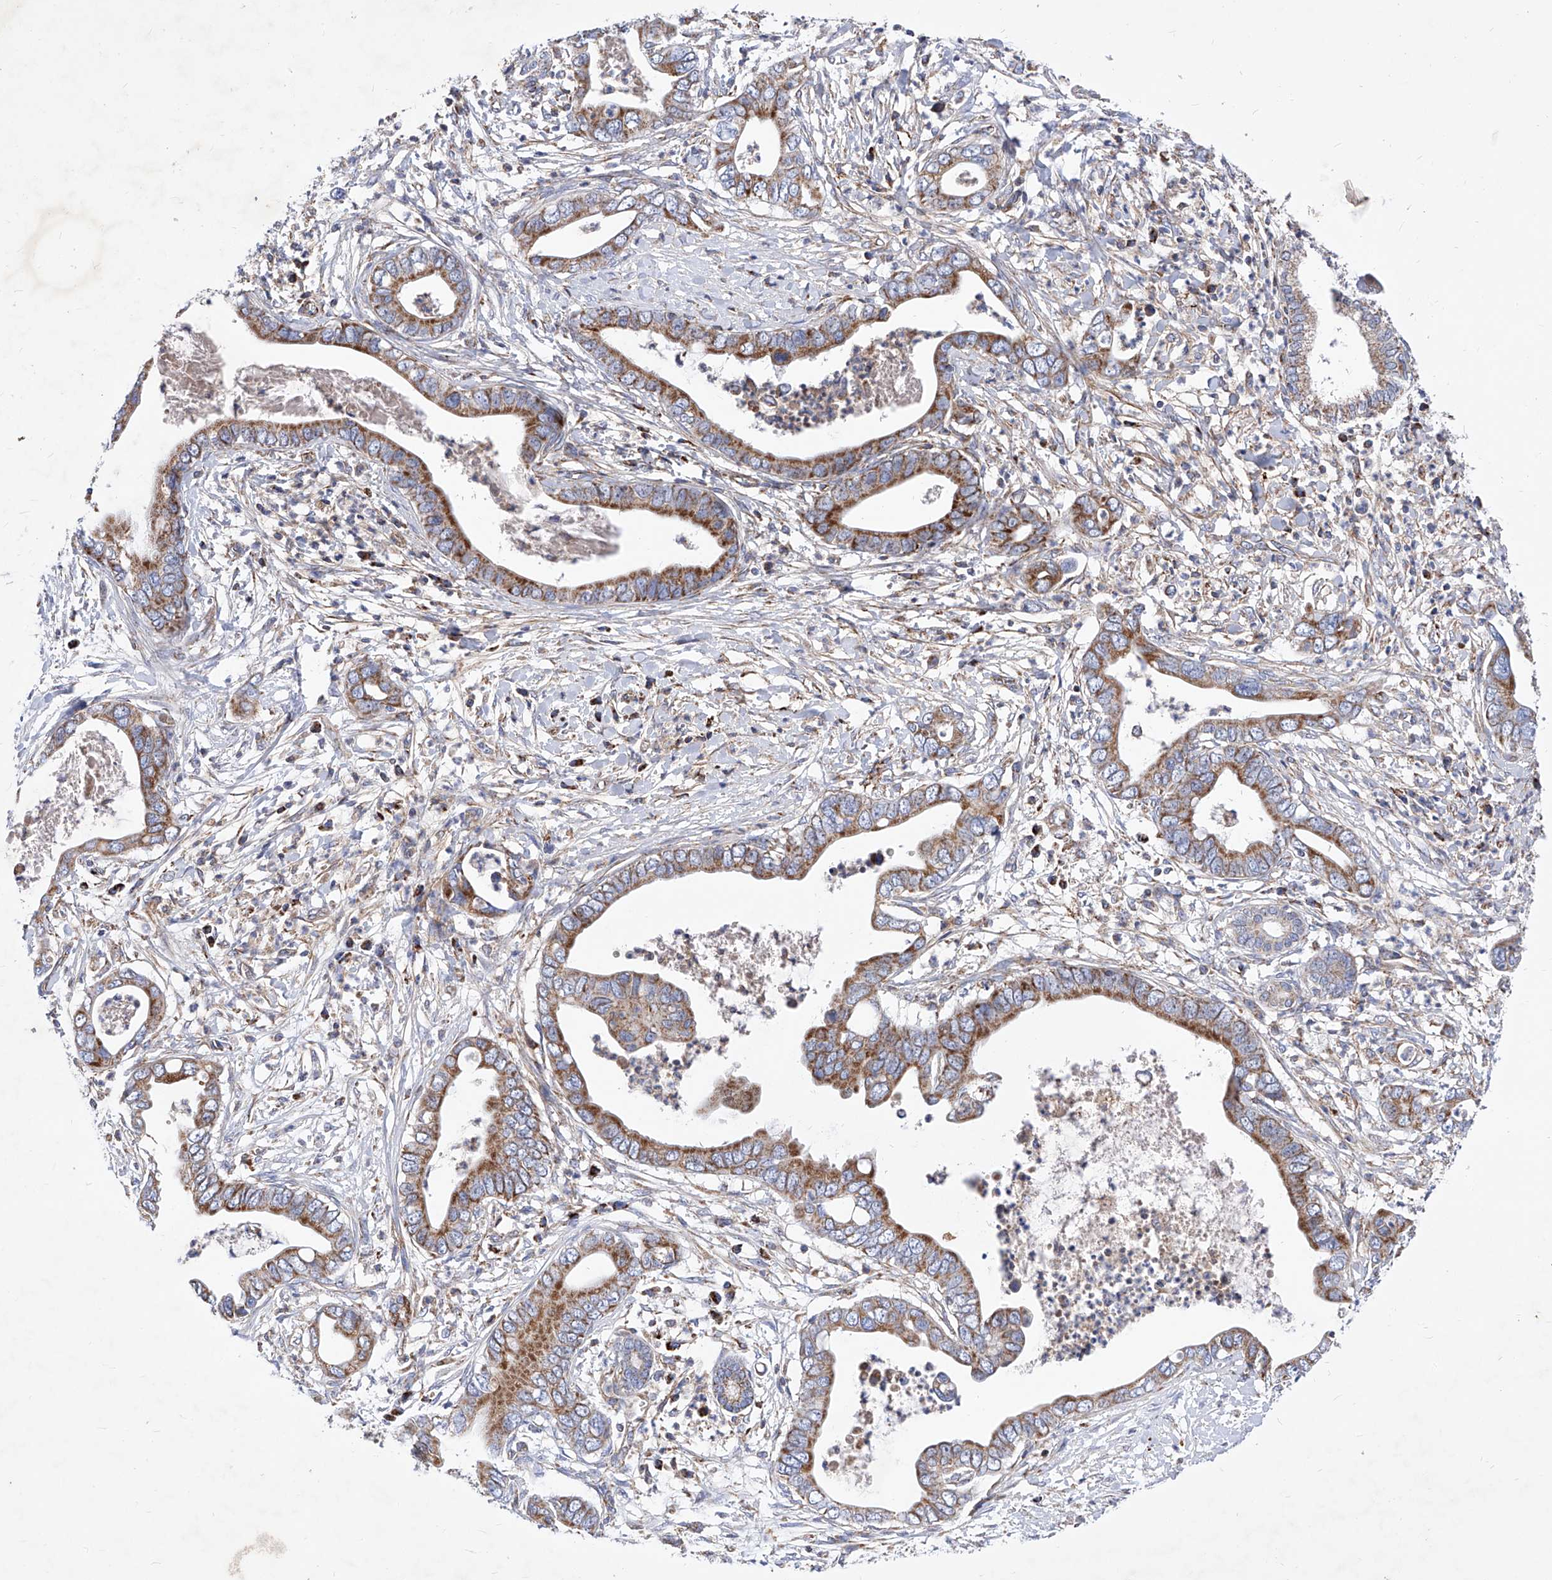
{"staining": {"intensity": "moderate", "quantity": ">75%", "location": "cytoplasmic/membranous"}, "tissue": "pancreatic cancer", "cell_type": "Tumor cells", "image_type": "cancer", "snomed": [{"axis": "morphology", "description": "Adenocarcinoma, NOS"}, {"axis": "topography", "description": "Pancreas"}], "caption": "A medium amount of moderate cytoplasmic/membranous positivity is seen in approximately >75% of tumor cells in pancreatic cancer (adenocarcinoma) tissue.", "gene": "HRNR", "patient": {"sex": "male", "age": 75}}